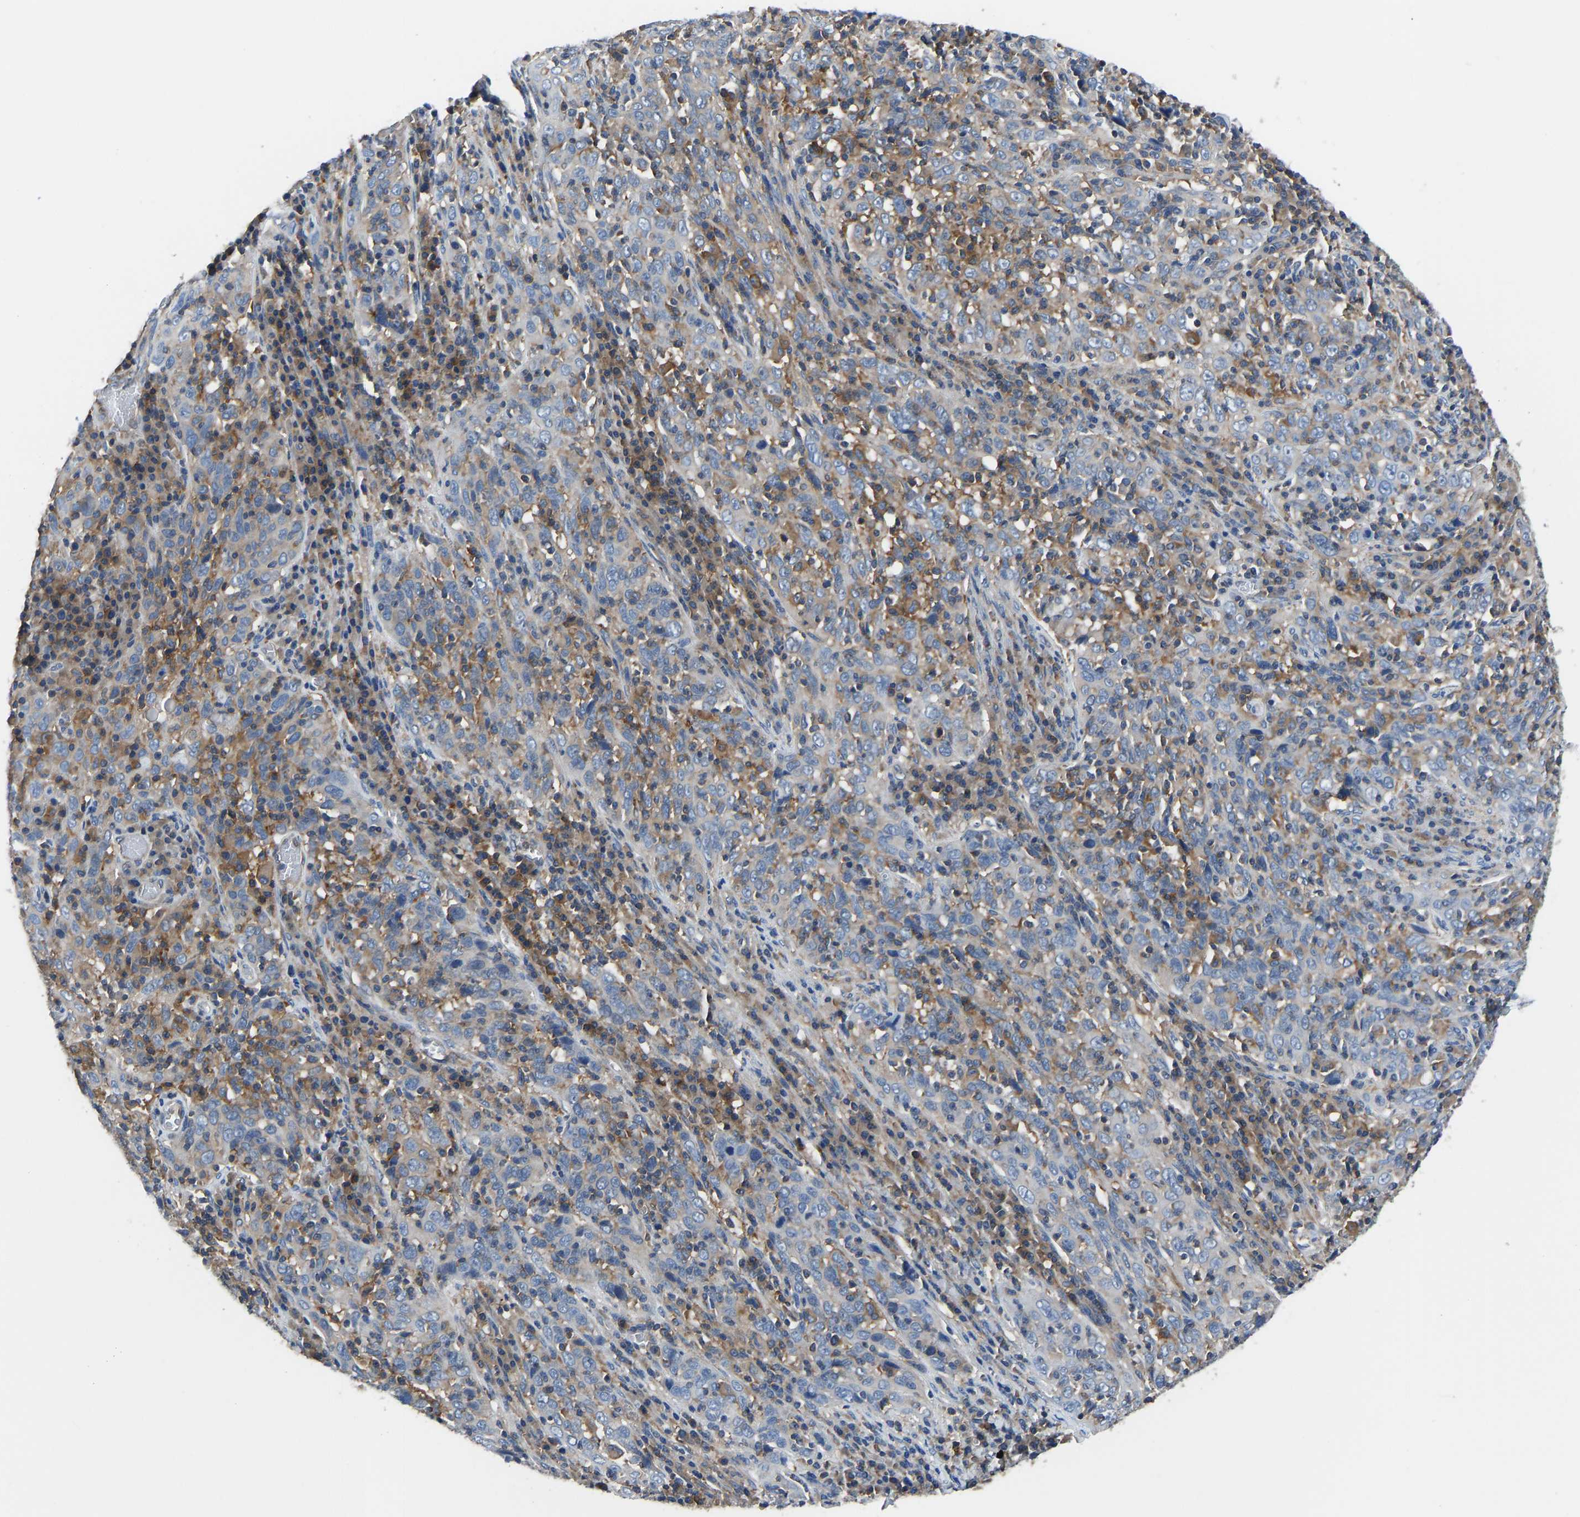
{"staining": {"intensity": "negative", "quantity": "none", "location": "none"}, "tissue": "cervical cancer", "cell_type": "Tumor cells", "image_type": "cancer", "snomed": [{"axis": "morphology", "description": "Squamous cell carcinoma, NOS"}, {"axis": "topography", "description": "Cervix"}], "caption": "High power microscopy micrograph of an IHC photomicrograph of cervical squamous cell carcinoma, revealing no significant positivity in tumor cells.", "gene": "PRKAR1A", "patient": {"sex": "female", "age": 46}}